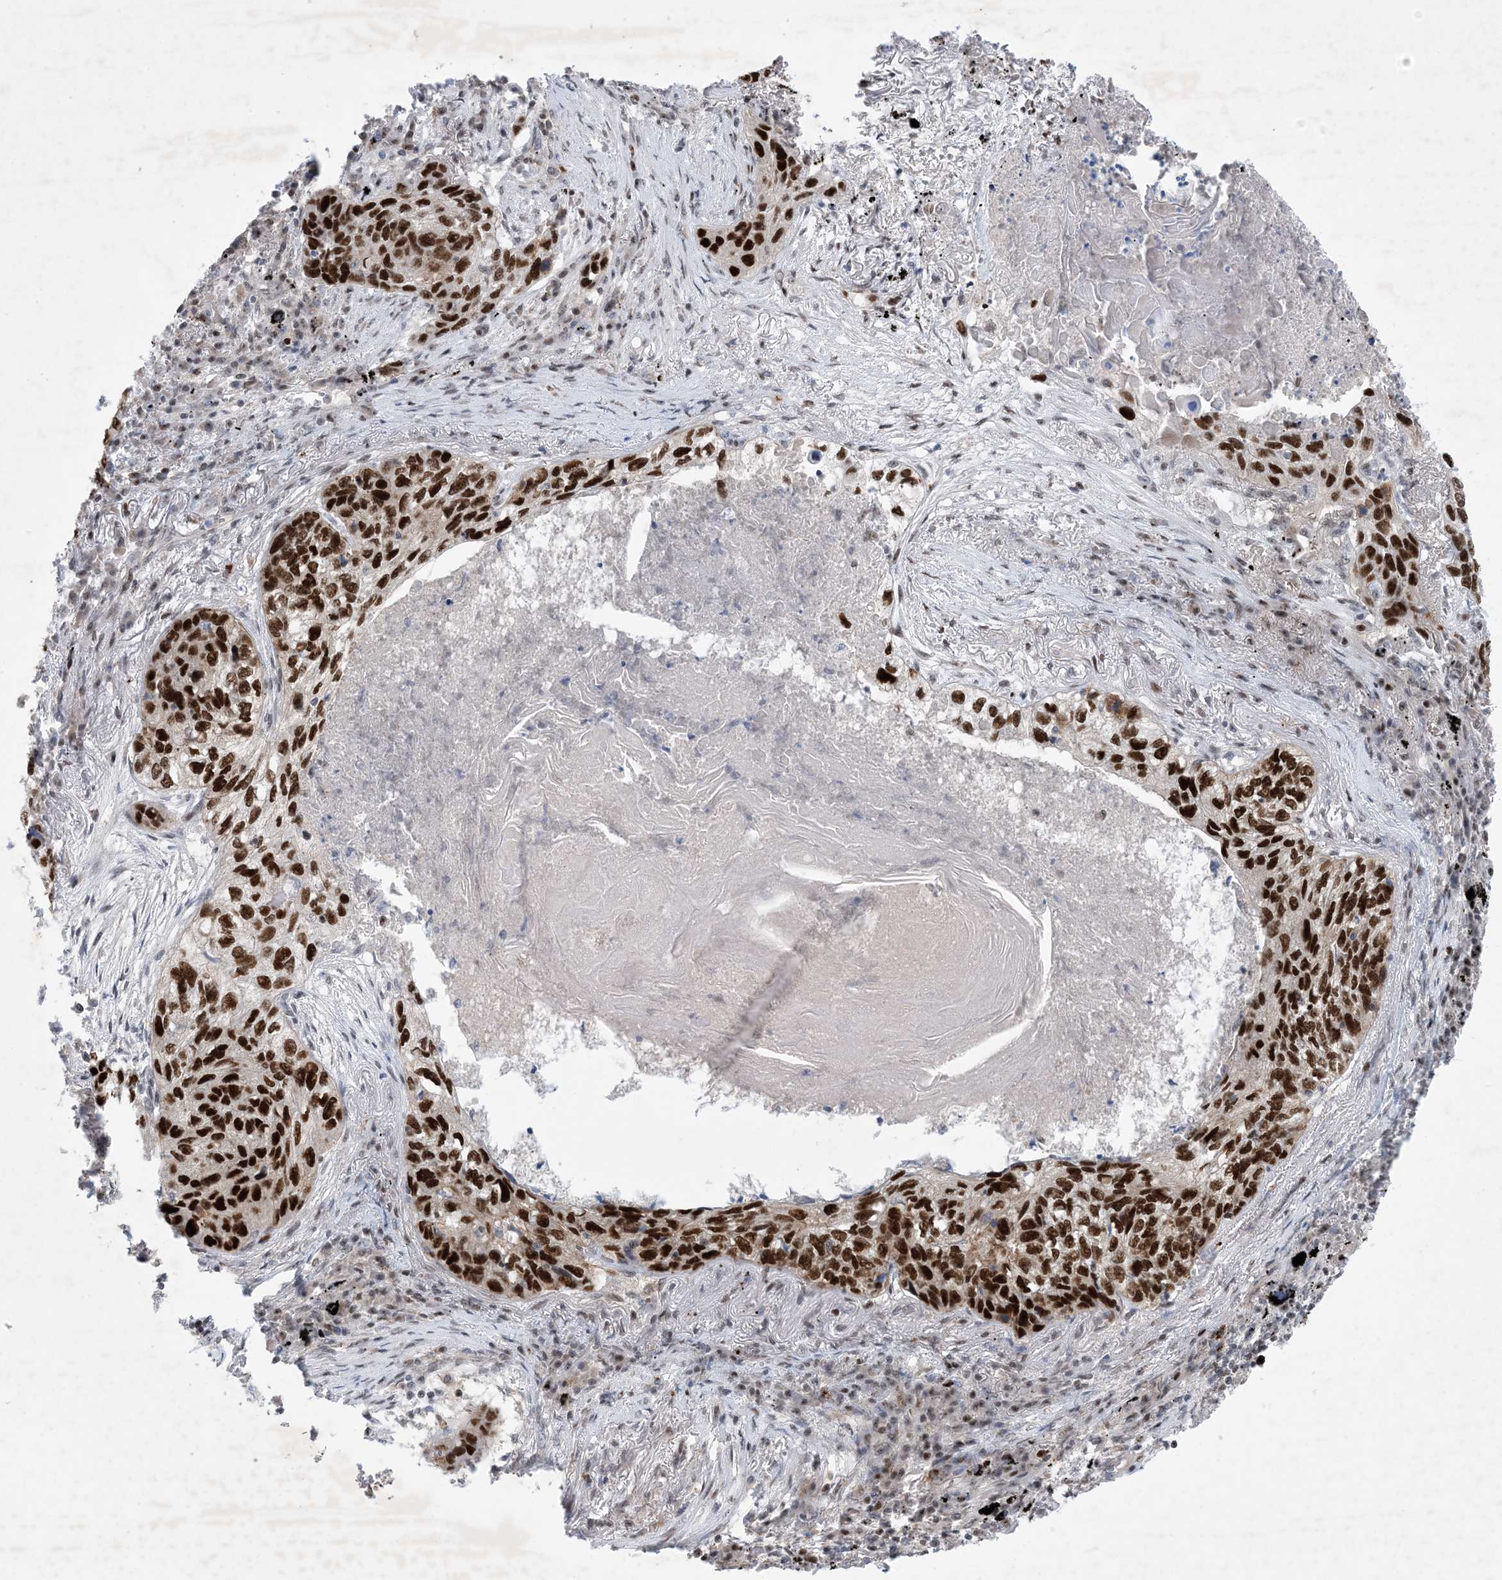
{"staining": {"intensity": "strong", "quantity": ">75%", "location": "nuclear"}, "tissue": "lung cancer", "cell_type": "Tumor cells", "image_type": "cancer", "snomed": [{"axis": "morphology", "description": "Squamous cell carcinoma, NOS"}, {"axis": "topography", "description": "Lung"}], "caption": "Strong nuclear staining for a protein is seen in approximately >75% of tumor cells of lung cancer (squamous cell carcinoma) using IHC.", "gene": "TSPYL1", "patient": {"sex": "female", "age": 63}}